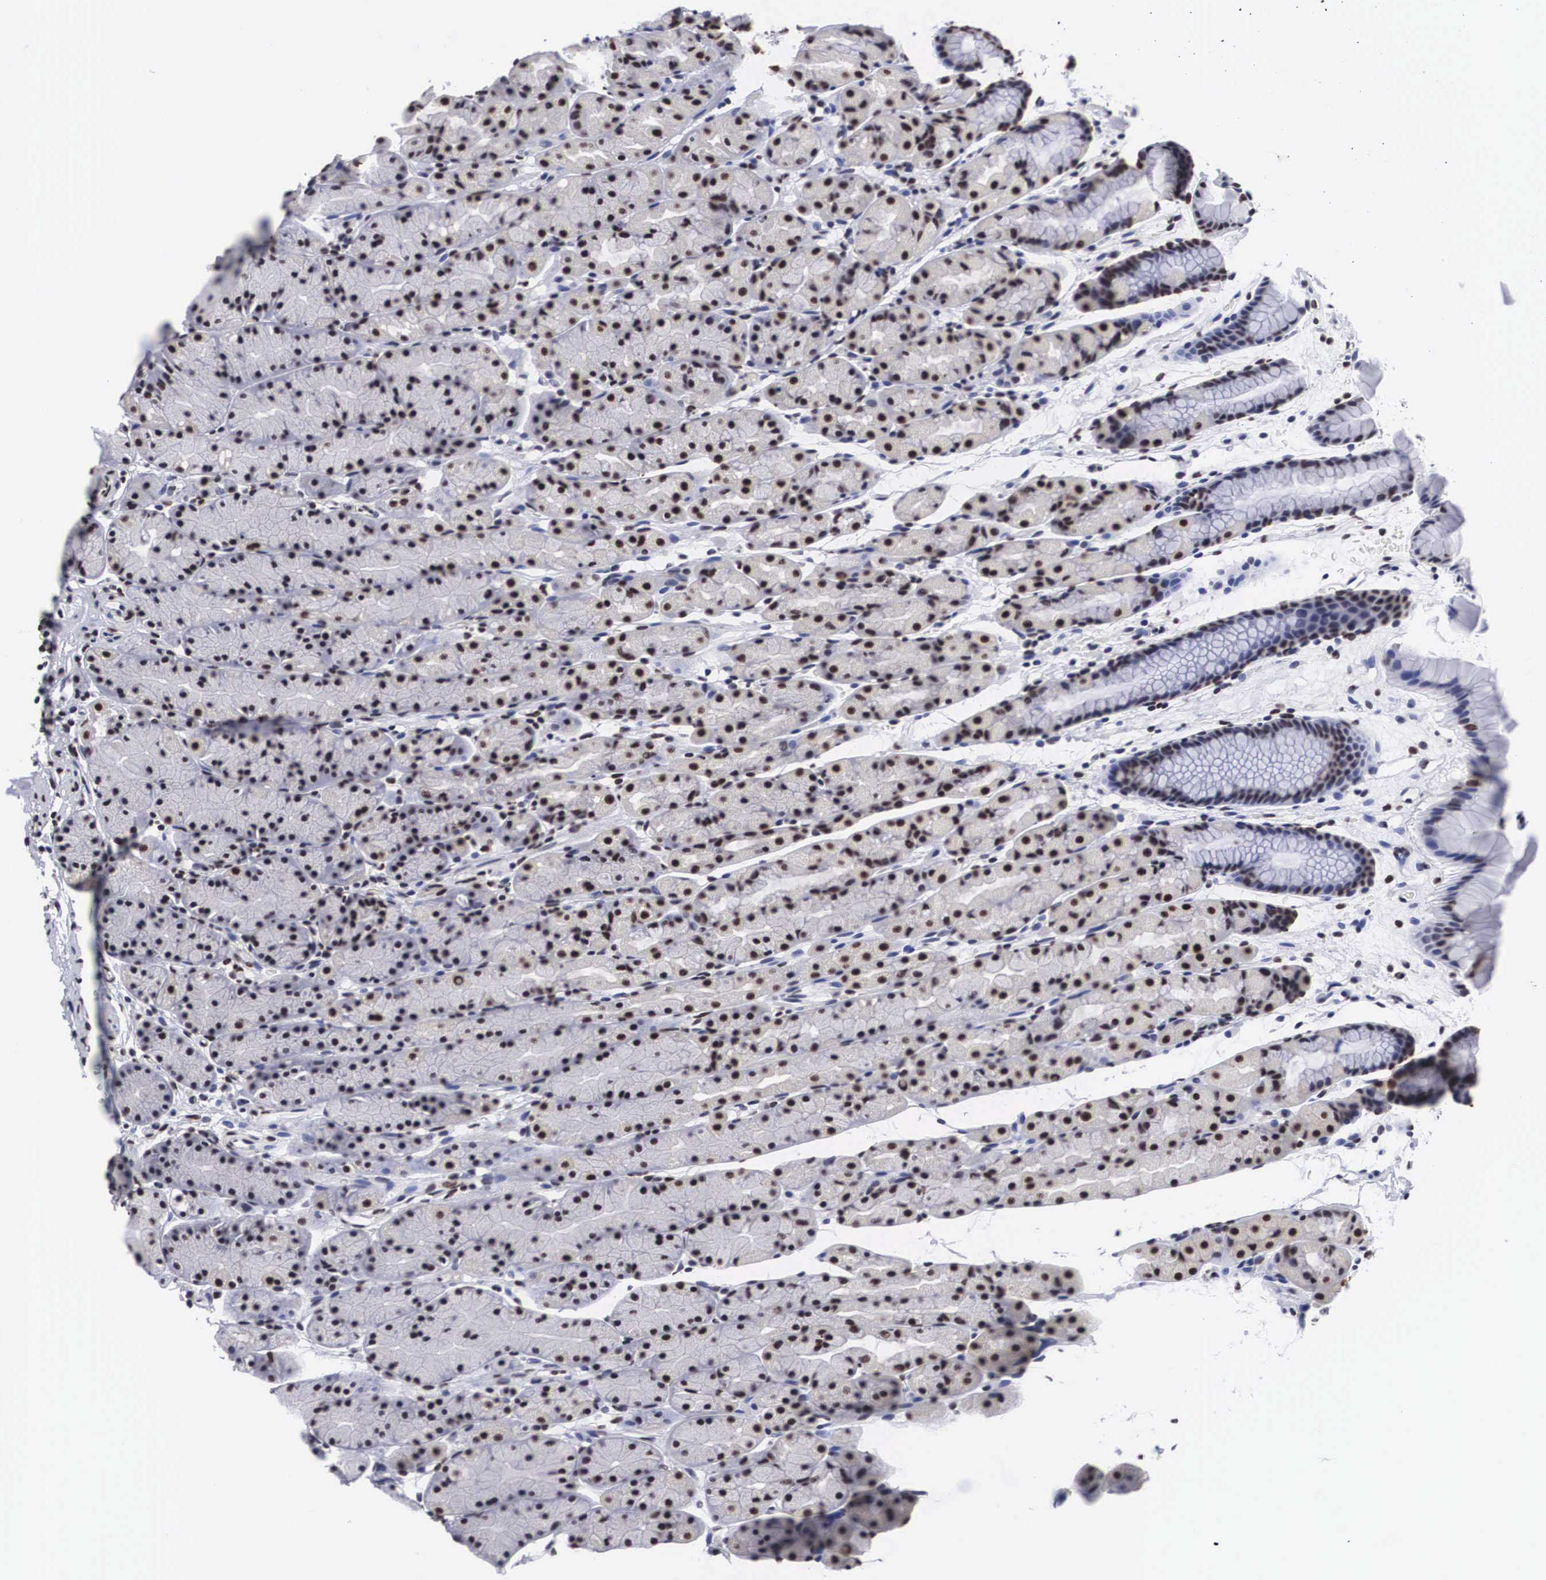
{"staining": {"intensity": "moderate", "quantity": "25%-75%", "location": "nuclear"}, "tissue": "stomach", "cell_type": "Glandular cells", "image_type": "normal", "snomed": [{"axis": "morphology", "description": "Normal tissue, NOS"}, {"axis": "topography", "description": "Esophagus"}, {"axis": "topography", "description": "Stomach, upper"}], "caption": "The image exhibits staining of normal stomach, revealing moderate nuclear protein expression (brown color) within glandular cells. The staining was performed using DAB (3,3'-diaminobenzidine) to visualize the protein expression in brown, while the nuclei were stained in blue with hematoxylin (Magnification: 20x).", "gene": "ACIN1", "patient": {"sex": "male", "age": 47}}